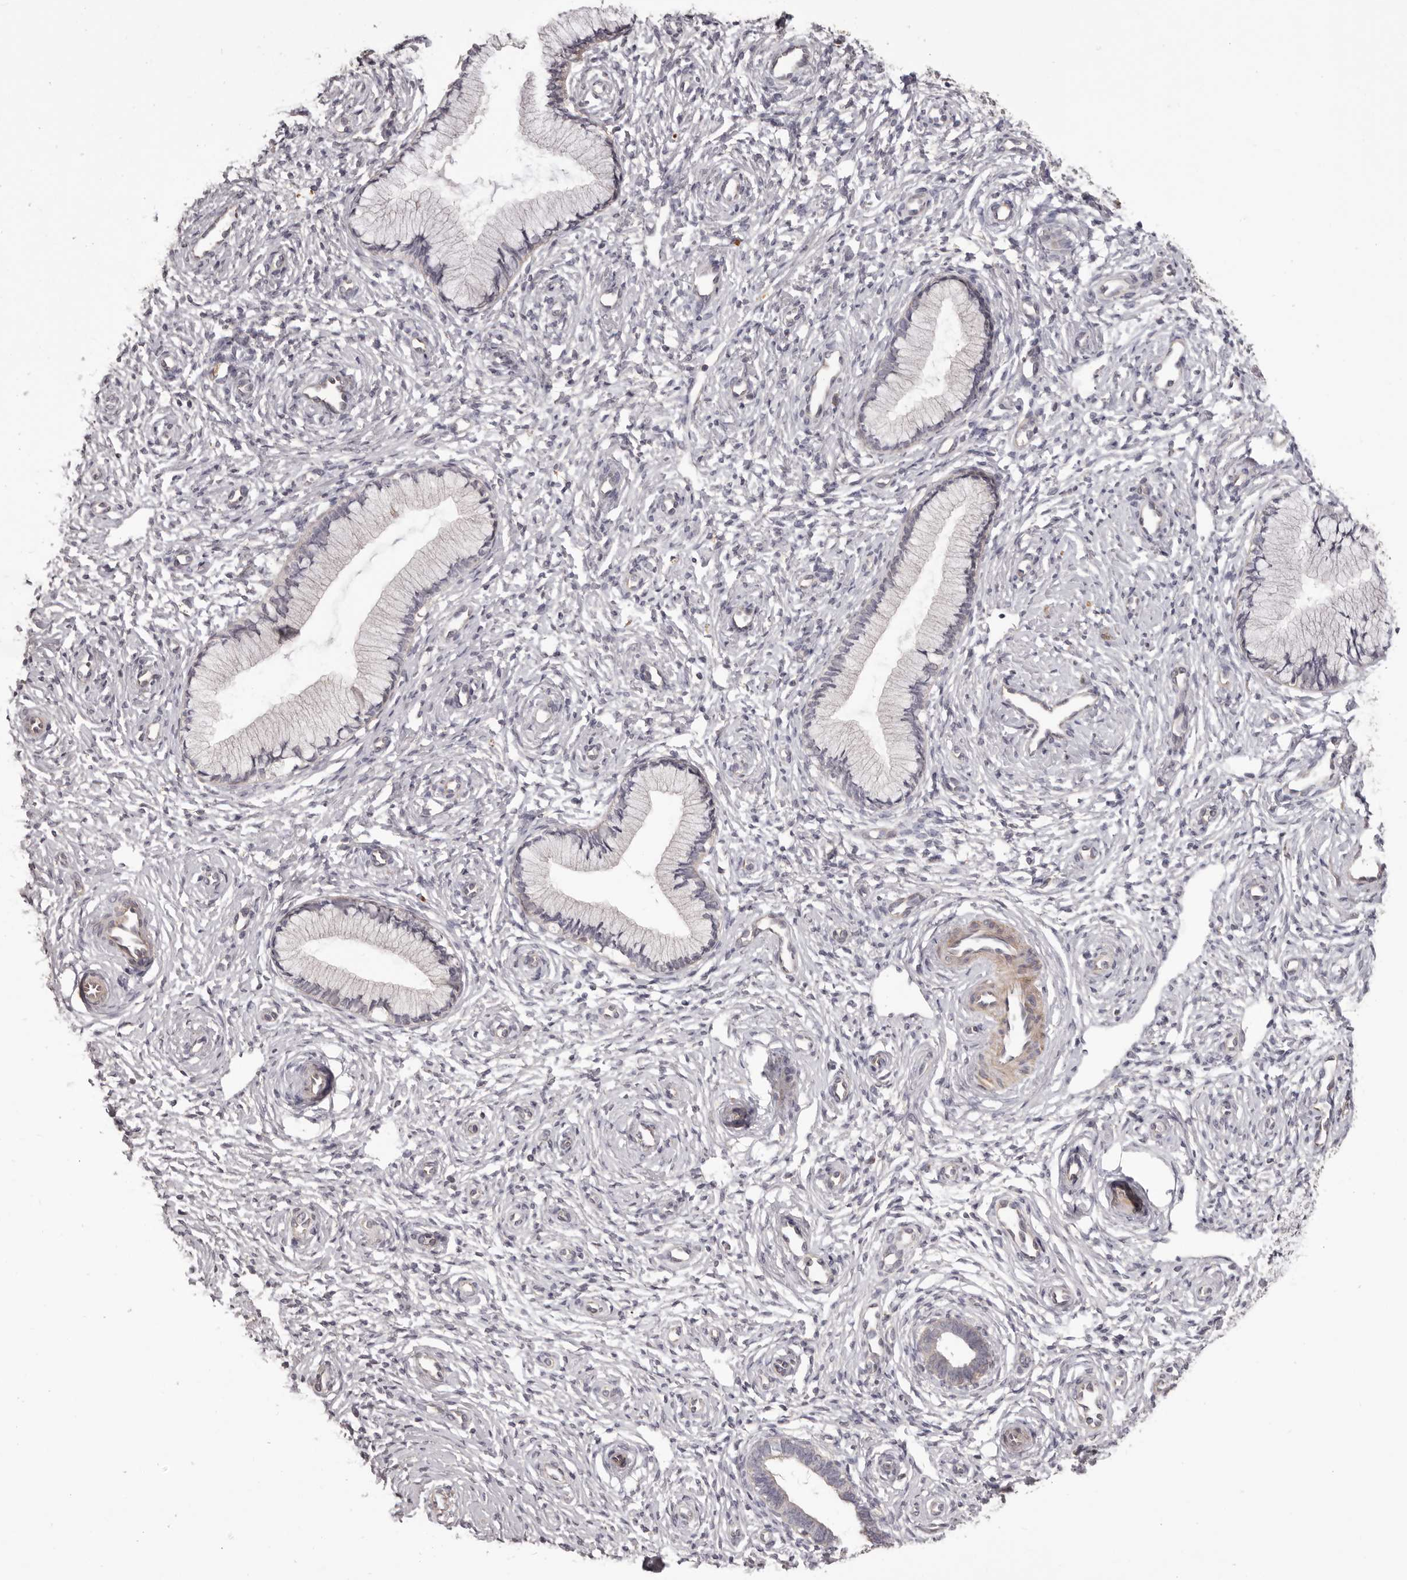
{"staining": {"intensity": "negative", "quantity": "none", "location": "none"}, "tissue": "cervix", "cell_type": "Glandular cells", "image_type": "normal", "snomed": [{"axis": "morphology", "description": "Normal tissue, NOS"}, {"axis": "topography", "description": "Cervix"}], "caption": "Immunohistochemistry (IHC) micrograph of benign cervix stained for a protein (brown), which displays no expression in glandular cells. (Brightfield microscopy of DAB (3,3'-diaminobenzidine) IHC at high magnification).", "gene": "HRH1", "patient": {"sex": "female", "age": 27}}